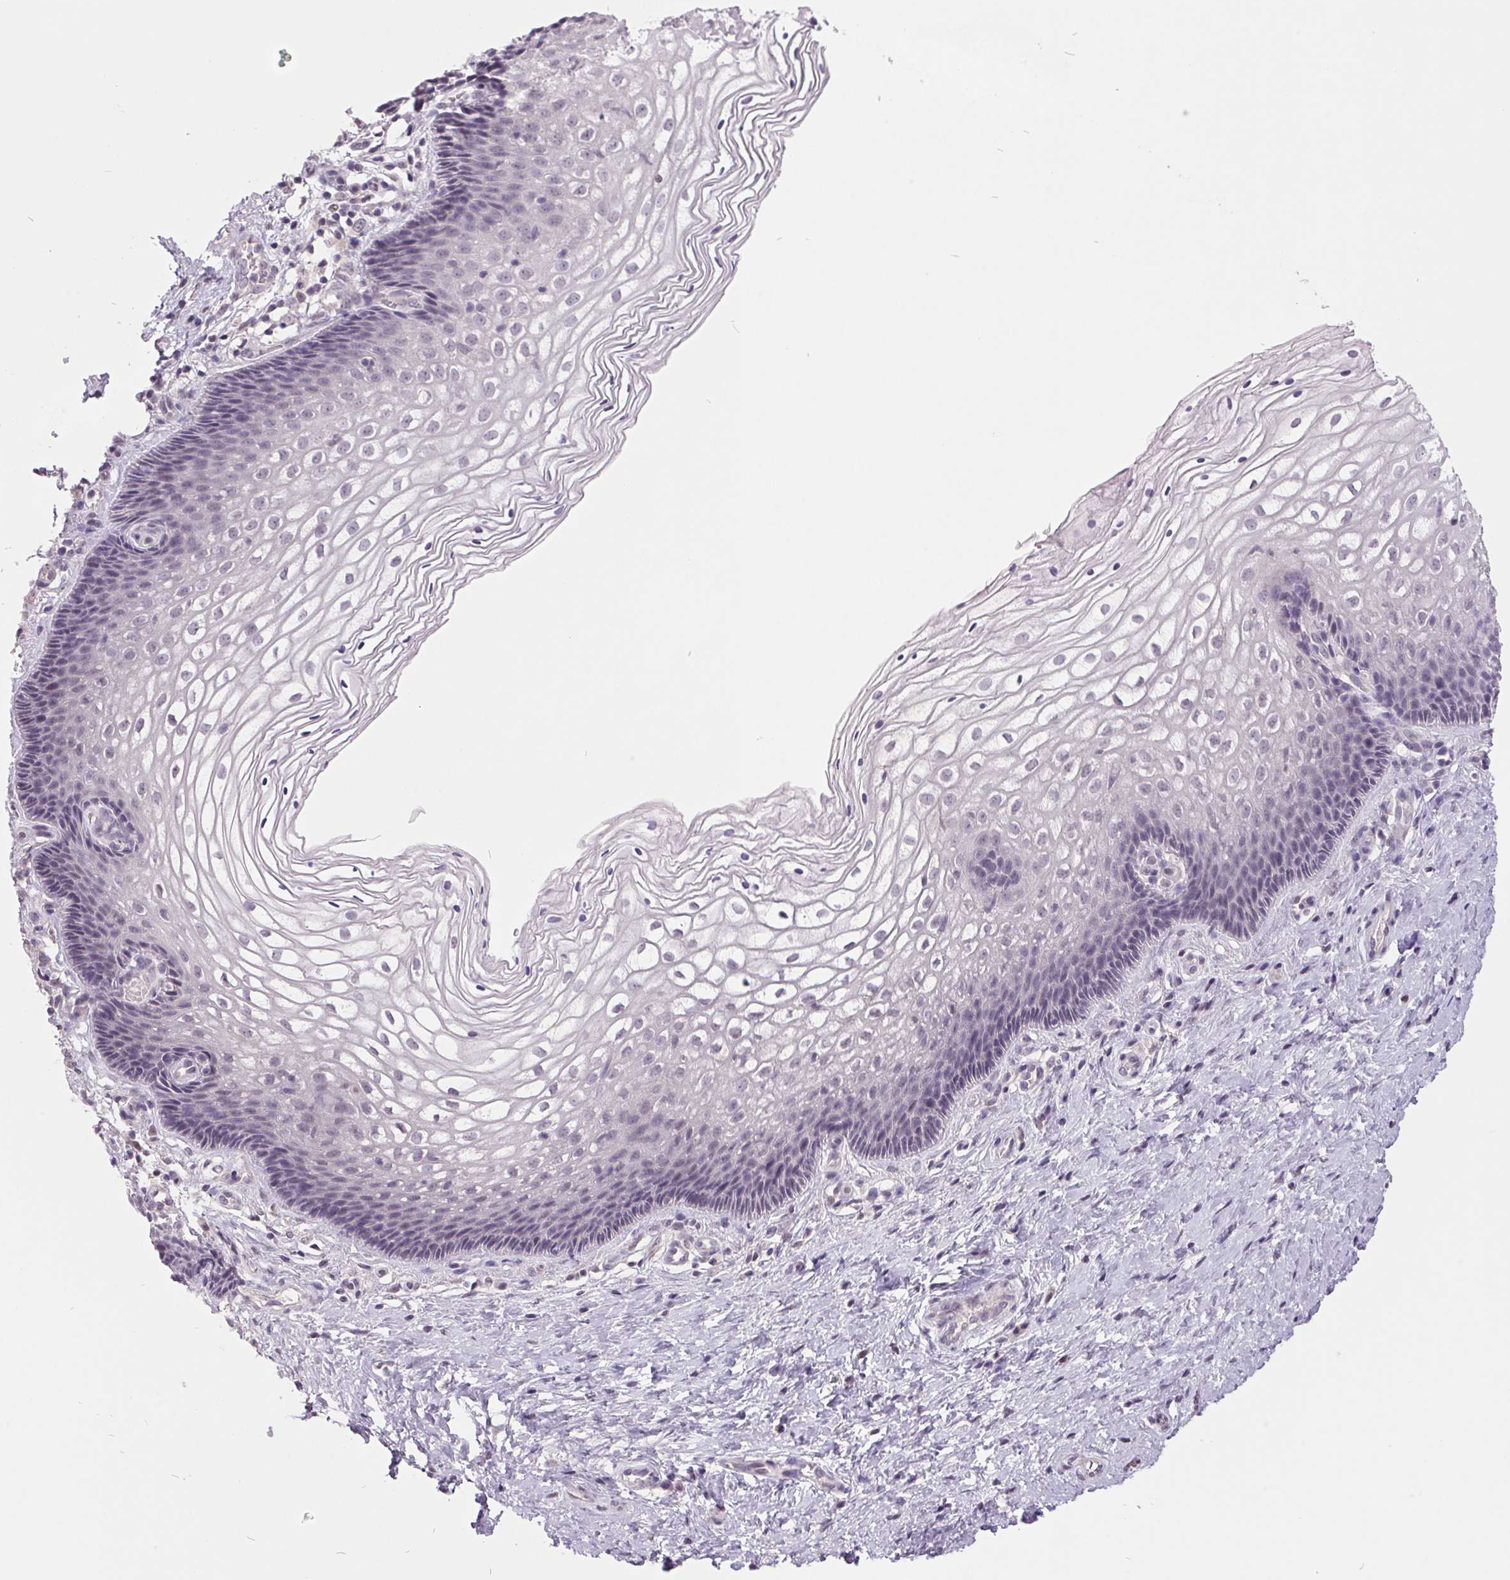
{"staining": {"intensity": "negative", "quantity": "none", "location": "none"}, "tissue": "cervix", "cell_type": "Glandular cells", "image_type": "normal", "snomed": [{"axis": "morphology", "description": "Normal tissue, NOS"}, {"axis": "topography", "description": "Cervix"}], "caption": "This is a histopathology image of immunohistochemistry staining of unremarkable cervix, which shows no positivity in glandular cells. (Immunohistochemistry, brightfield microscopy, high magnification).", "gene": "C2orf16", "patient": {"sex": "female", "age": 34}}